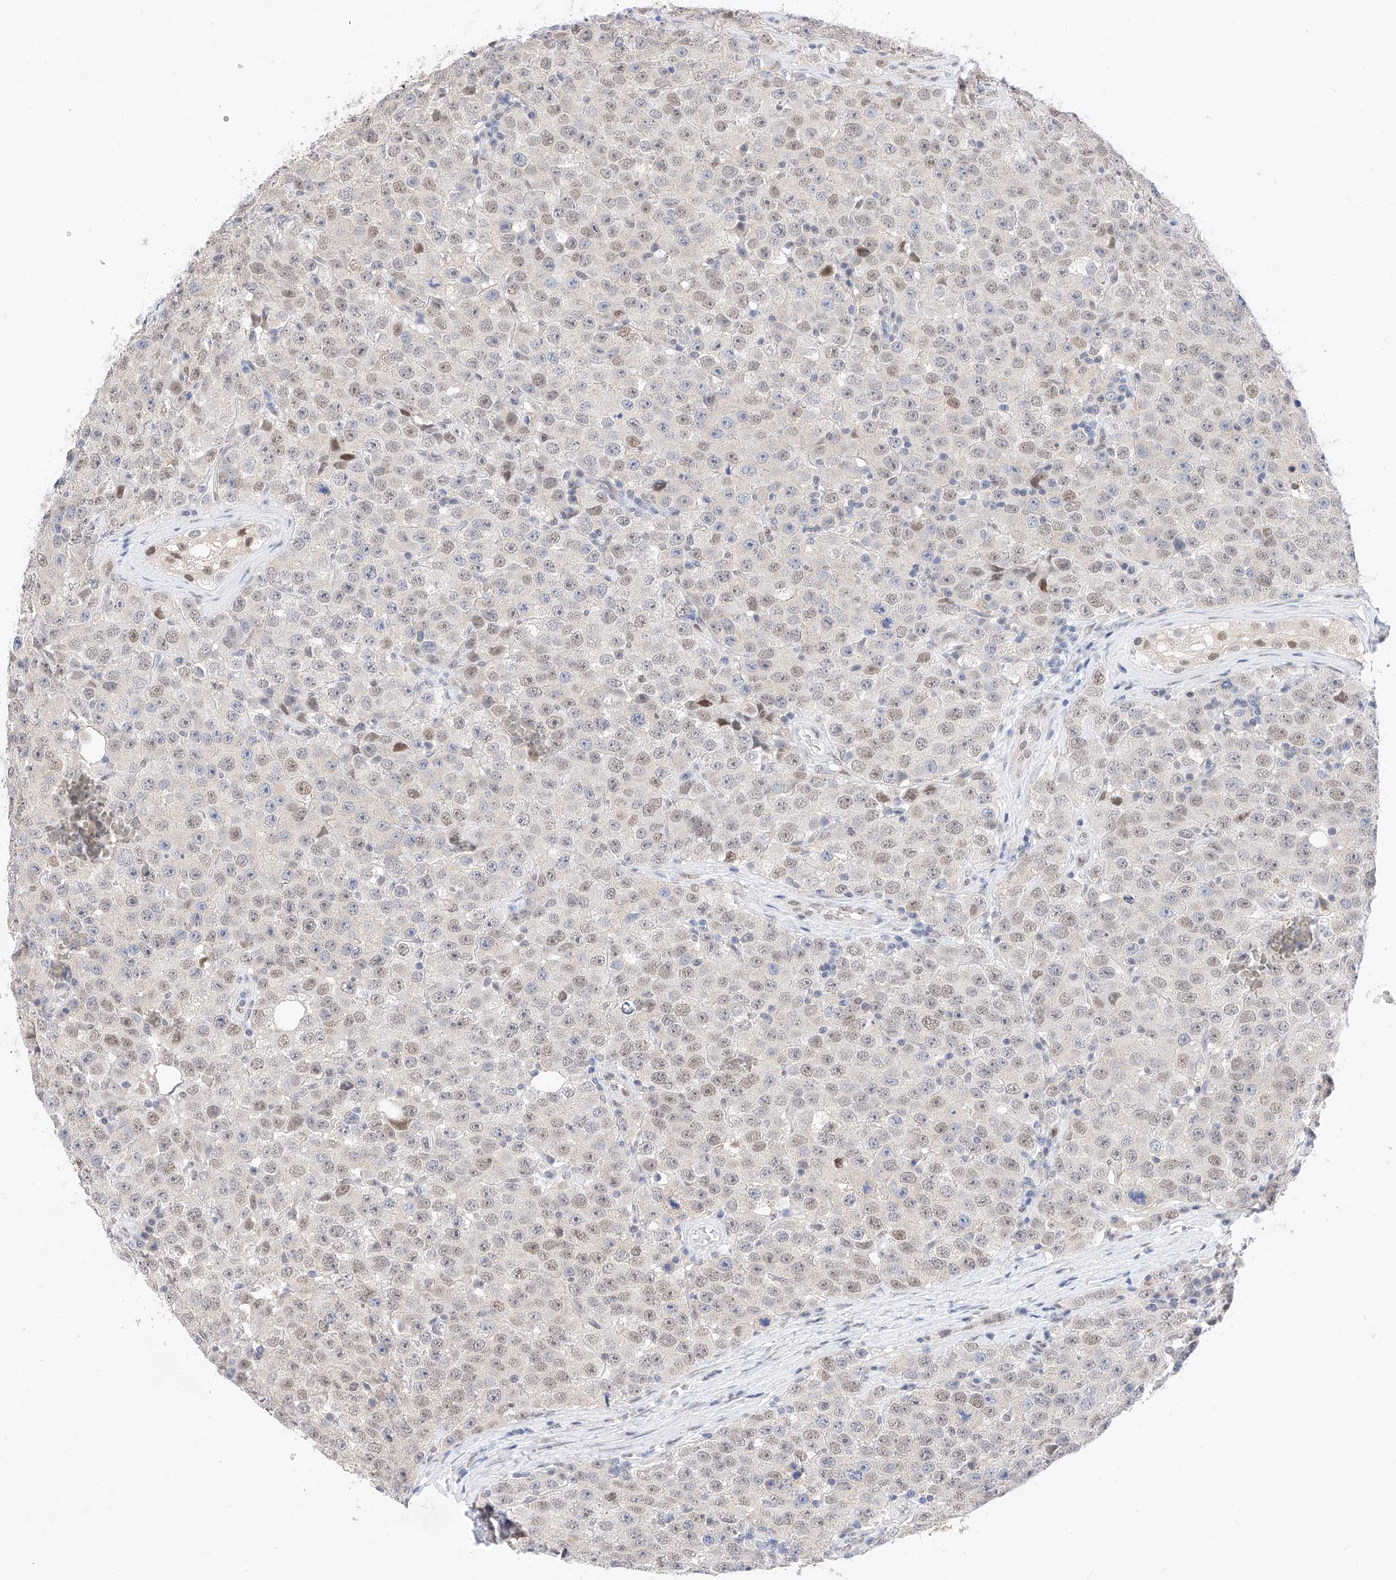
{"staining": {"intensity": "weak", "quantity": "25%-75%", "location": "nuclear"}, "tissue": "testis cancer", "cell_type": "Tumor cells", "image_type": "cancer", "snomed": [{"axis": "morphology", "description": "Seminoma, NOS"}, {"axis": "topography", "description": "Testis"}], "caption": "An immunohistochemistry (IHC) image of neoplastic tissue is shown. Protein staining in brown shows weak nuclear positivity in seminoma (testis) within tumor cells.", "gene": "KCNJ1", "patient": {"sex": "male", "age": 28}}